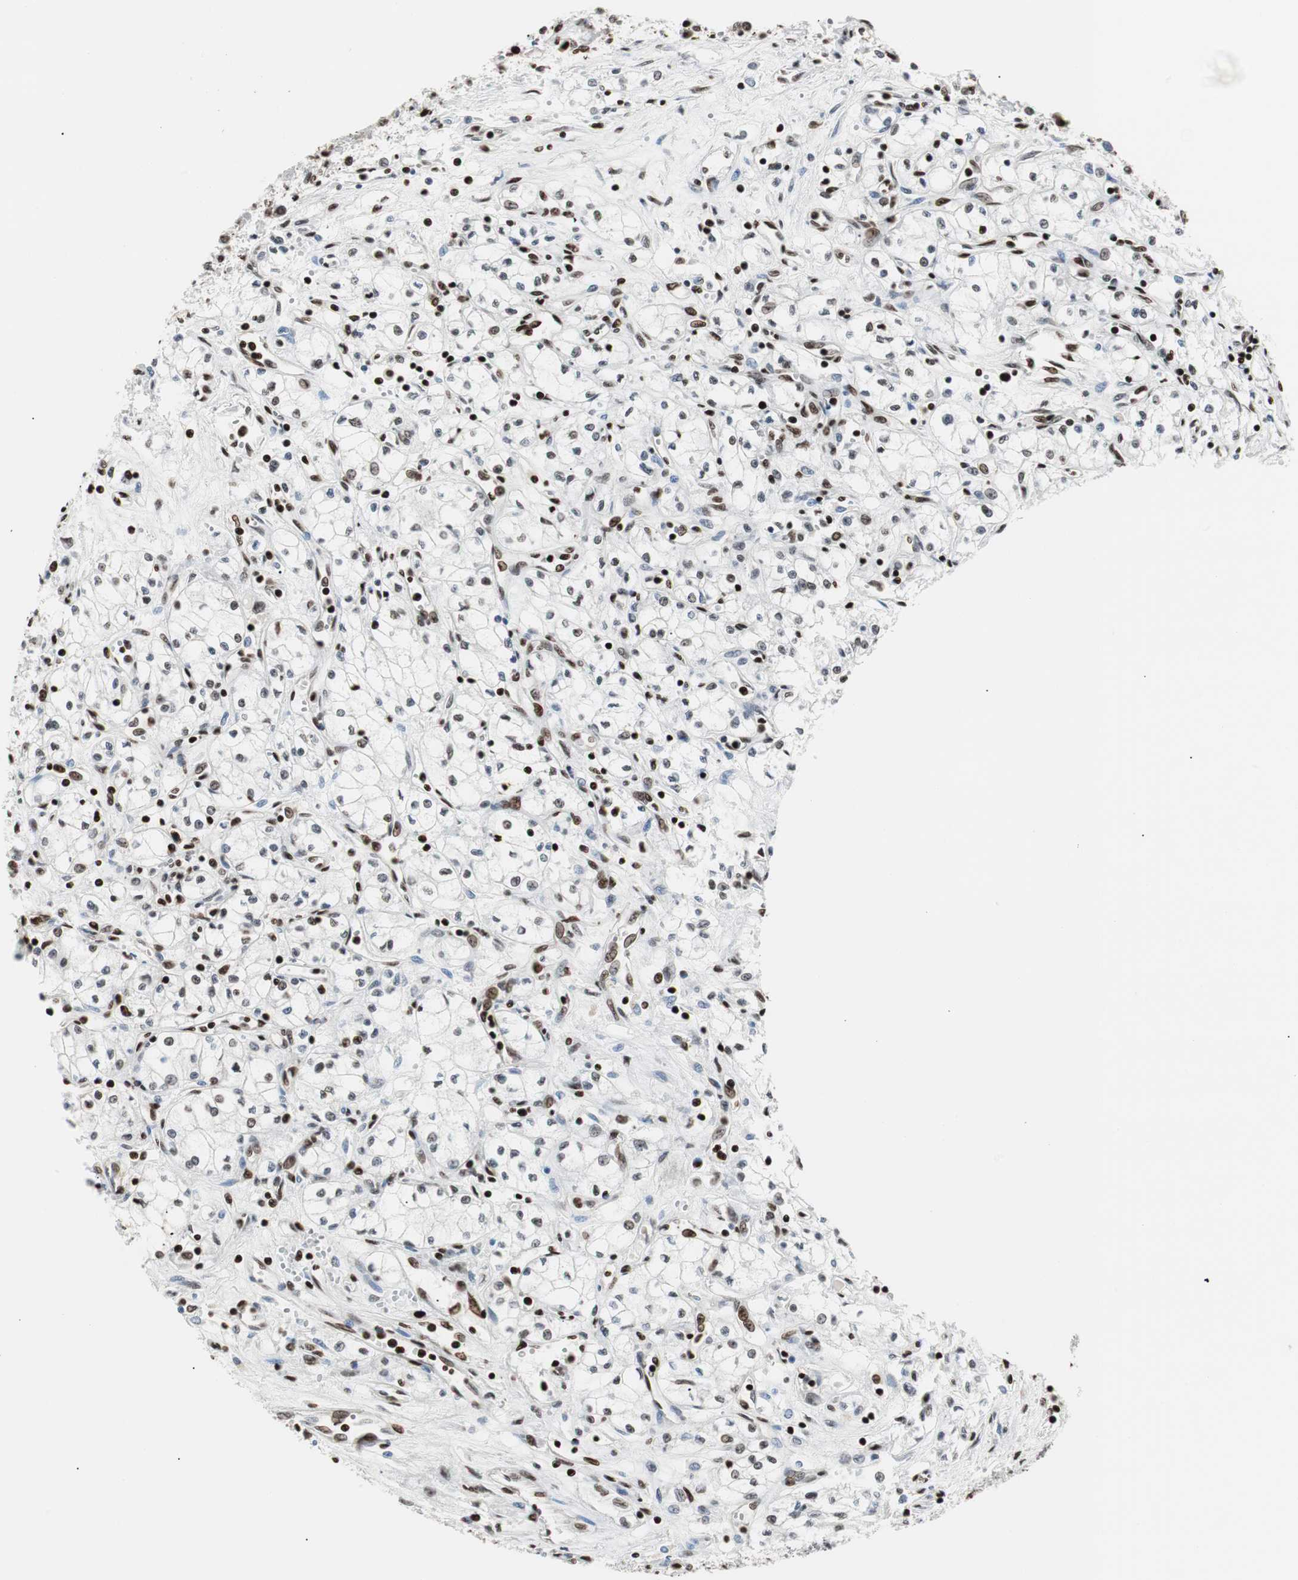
{"staining": {"intensity": "moderate", "quantity": "25%-75%", "location": "nuclear"}, "tissue": "renal cancer", "cell_type": "Tumor cells", "image_type": "cancer", "snomed": [{"axis": "morphology", "description": "Normal tissue, NOS"}, {"axis": "morphology", "description": "Adenocarcinoma, NOS"}, {"axis": "topography", "description": "Kidney"}], "caption": "IHC photomicrograph of neoplastic tissue: adenocarcinoma (renal) stained using immunohistochemistry displays medium levels of moderate protein expression localized specifically in the nuclear of tumor cells, appearing as a nuclear brown color.", "gene": "MTA2", "patient": {"sex": "male", "age": 59}}